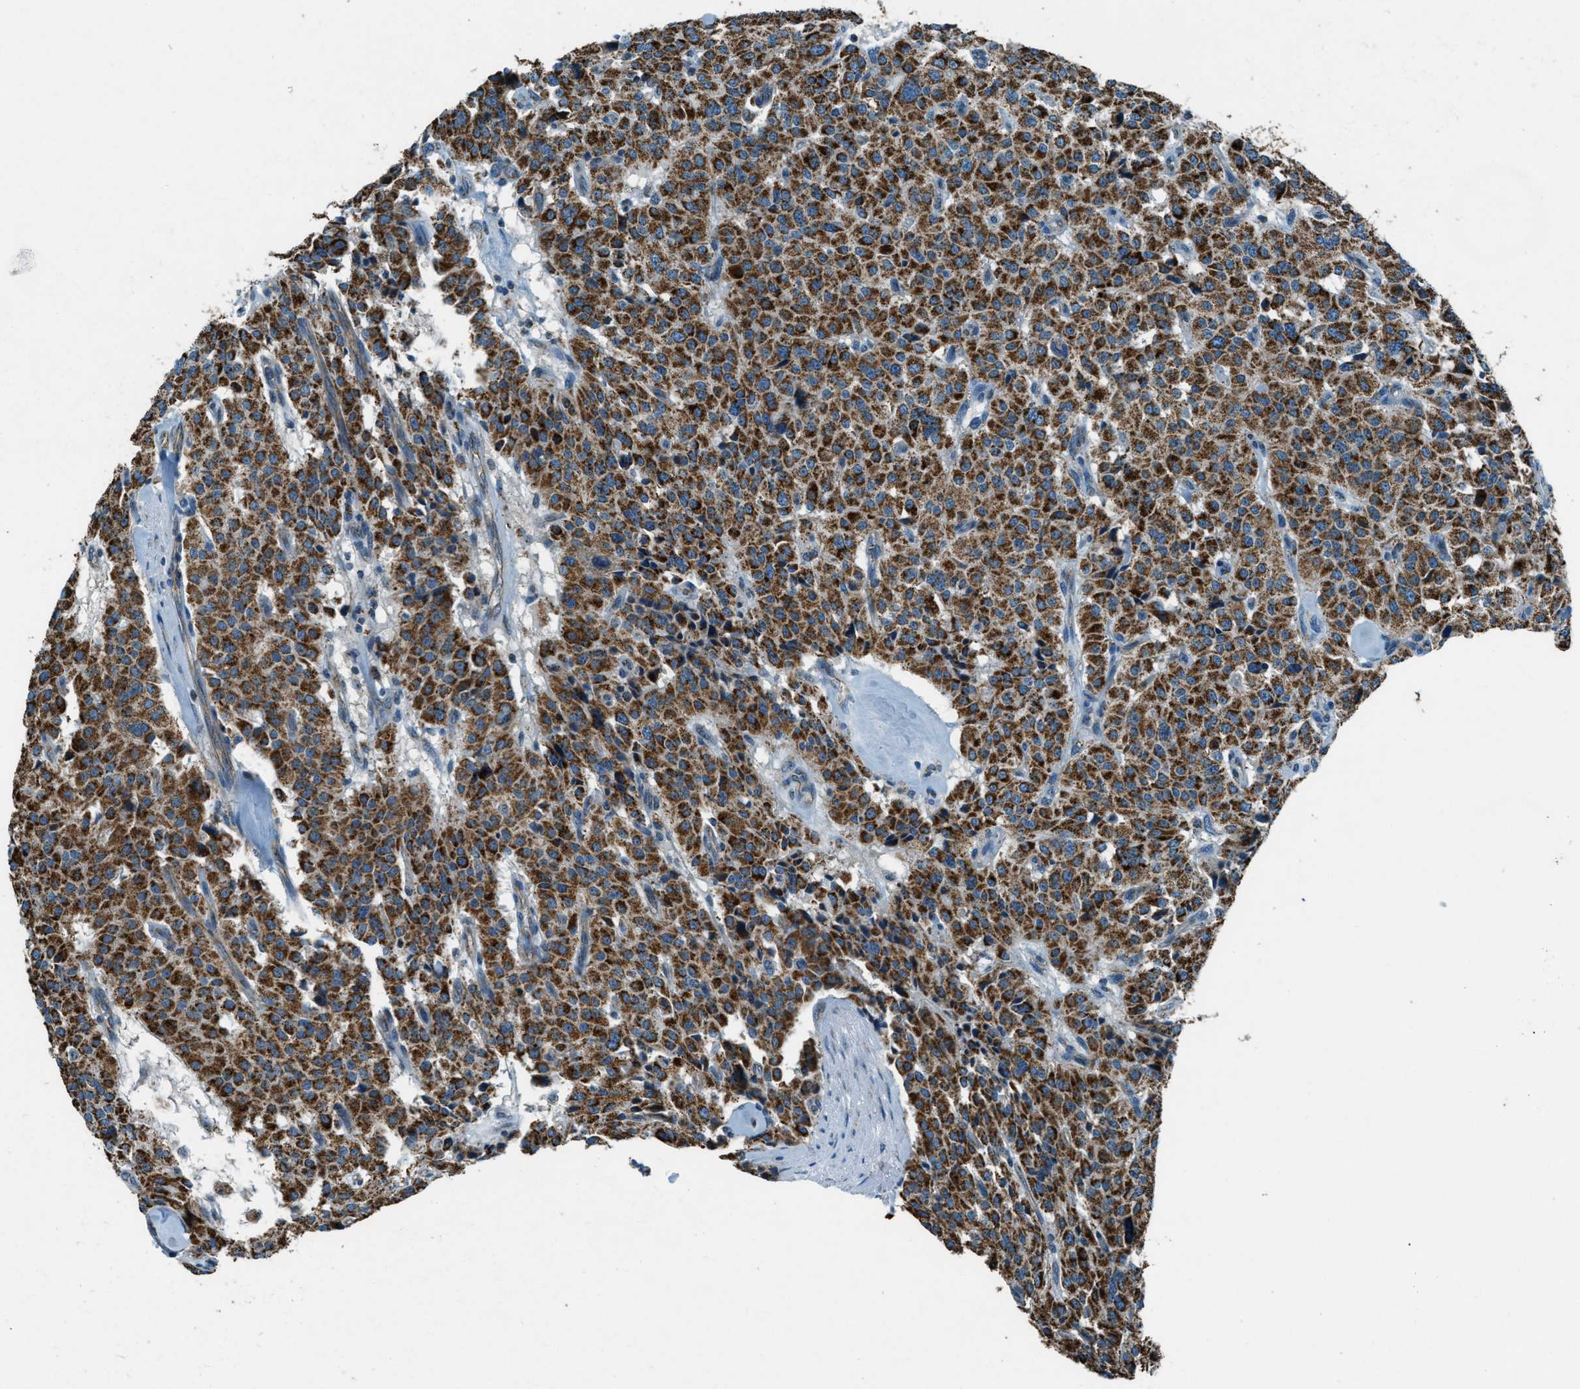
{"staining": {"intensity": "strong", "quantity": ">75%", "location": "cytoplasmic/membranous"}, "tissue": "carcinoid", "cell_type": "Tumor cells", "image_type": "cancer", "snomed": [{"axis": "morphology", "description": "Carcinoid, malignant, NOS"}, {"axis": "topography", "description": "Lung"}], "caption": "Malignant carcinoid stained with DAB (3,3'-diaminobenzidine) immunohistochemistry (IHC) demonstrates high levels of strong cytoplasmic/membranous positivity in about >75% of tumor cells.", "gene": "CHST15", "patient": {"sex": "male", "age": 30}}